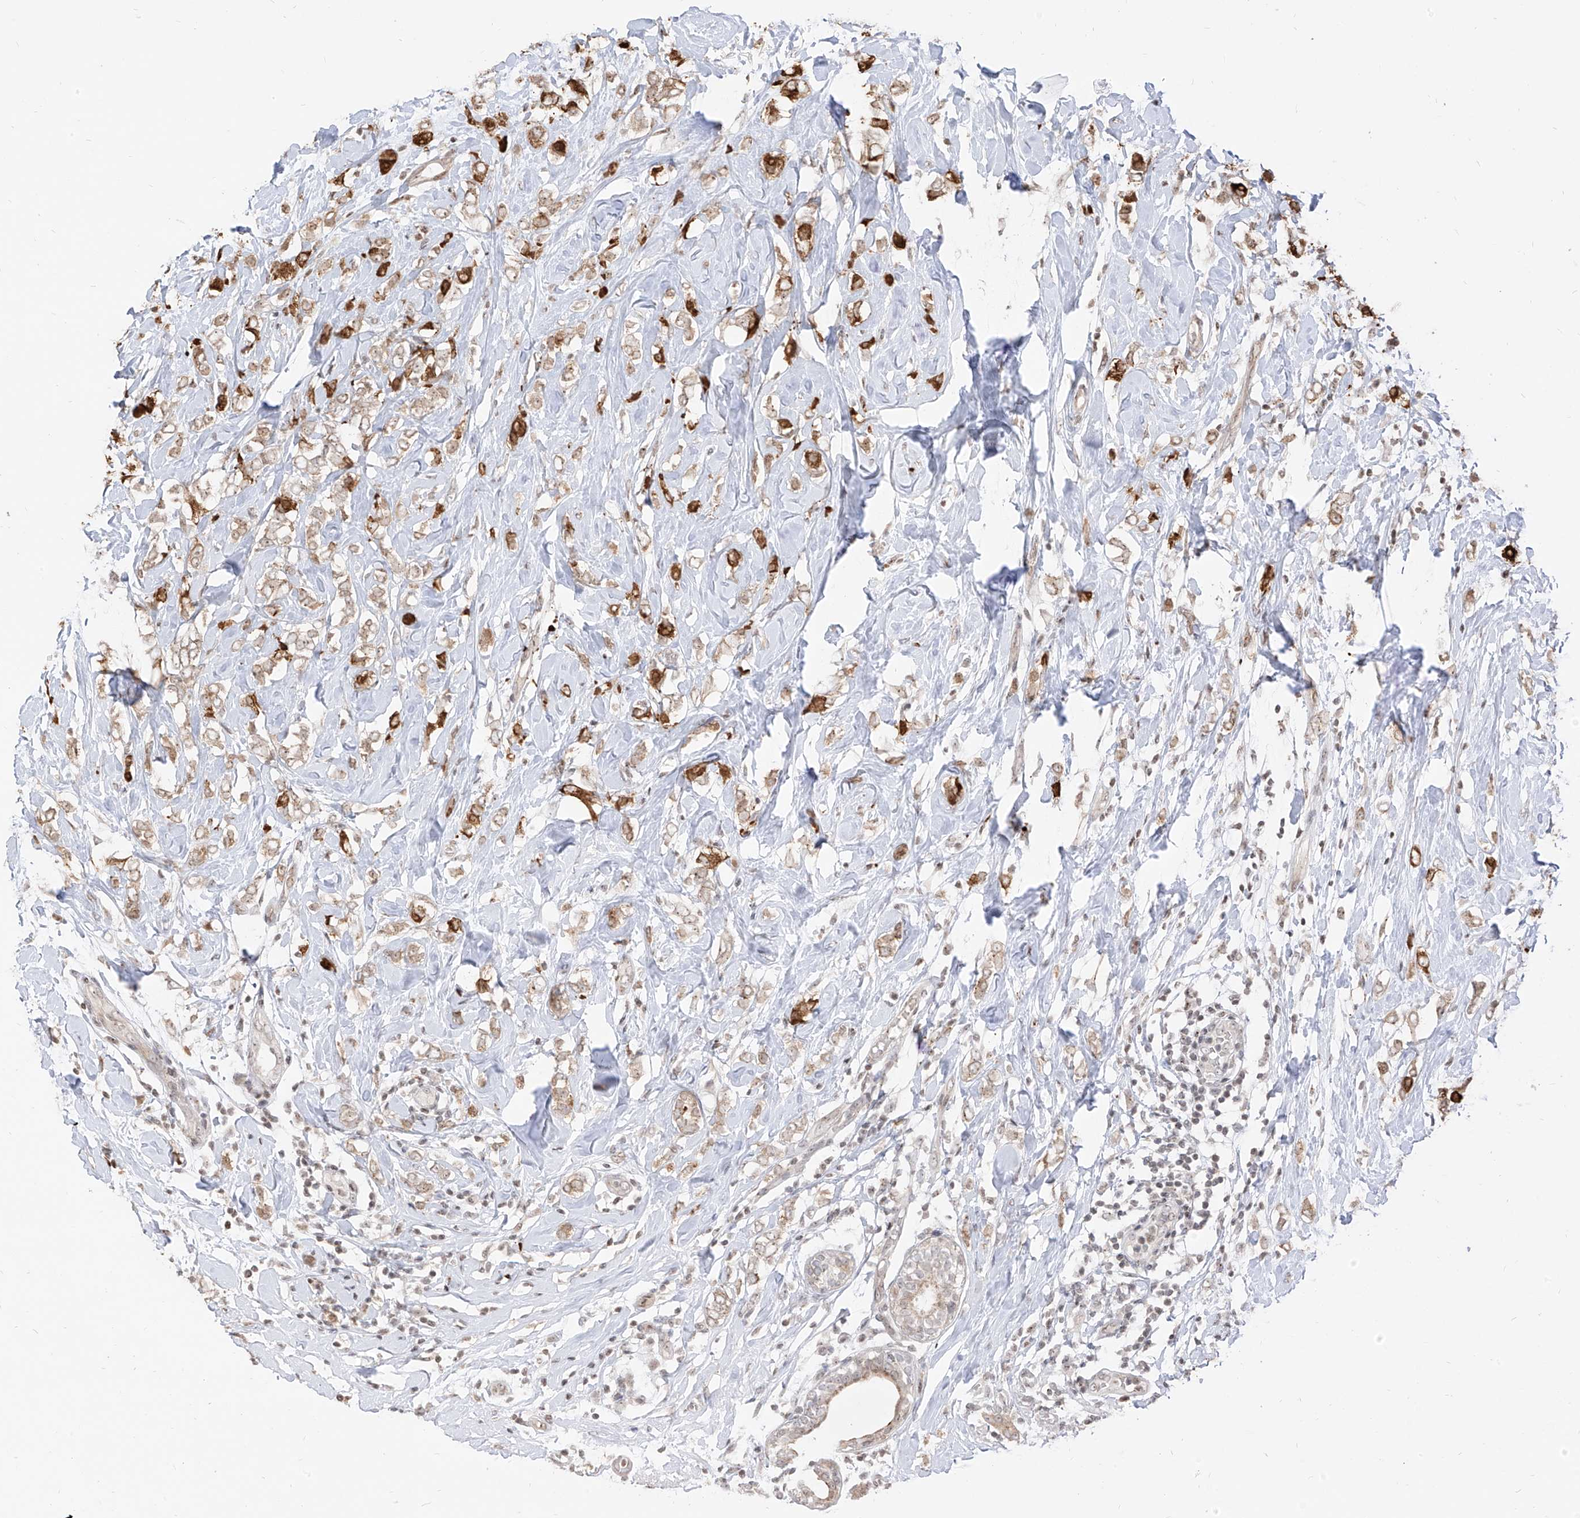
{"staining": {"intensity": "weak", "quantity": "25%-75%", "location": "cytoplasmic/membranous"}, "tissue": "breast cancer", "cell_type": "Tumor cells", "image_type": "cancer", "snomed": [{"axis": "morphology", "description": "Normal tissue, NOS"}, {"axis": "morphology", "description": "Lobular carcinoma"}, {"axis": "topography", "description": "Breast"}], "caption": "Breast cancer stained with a protein marker reveals weak staining in tumor cells.", "gene": "VMP1", "patient": {"sex": "female", "age": 47}}